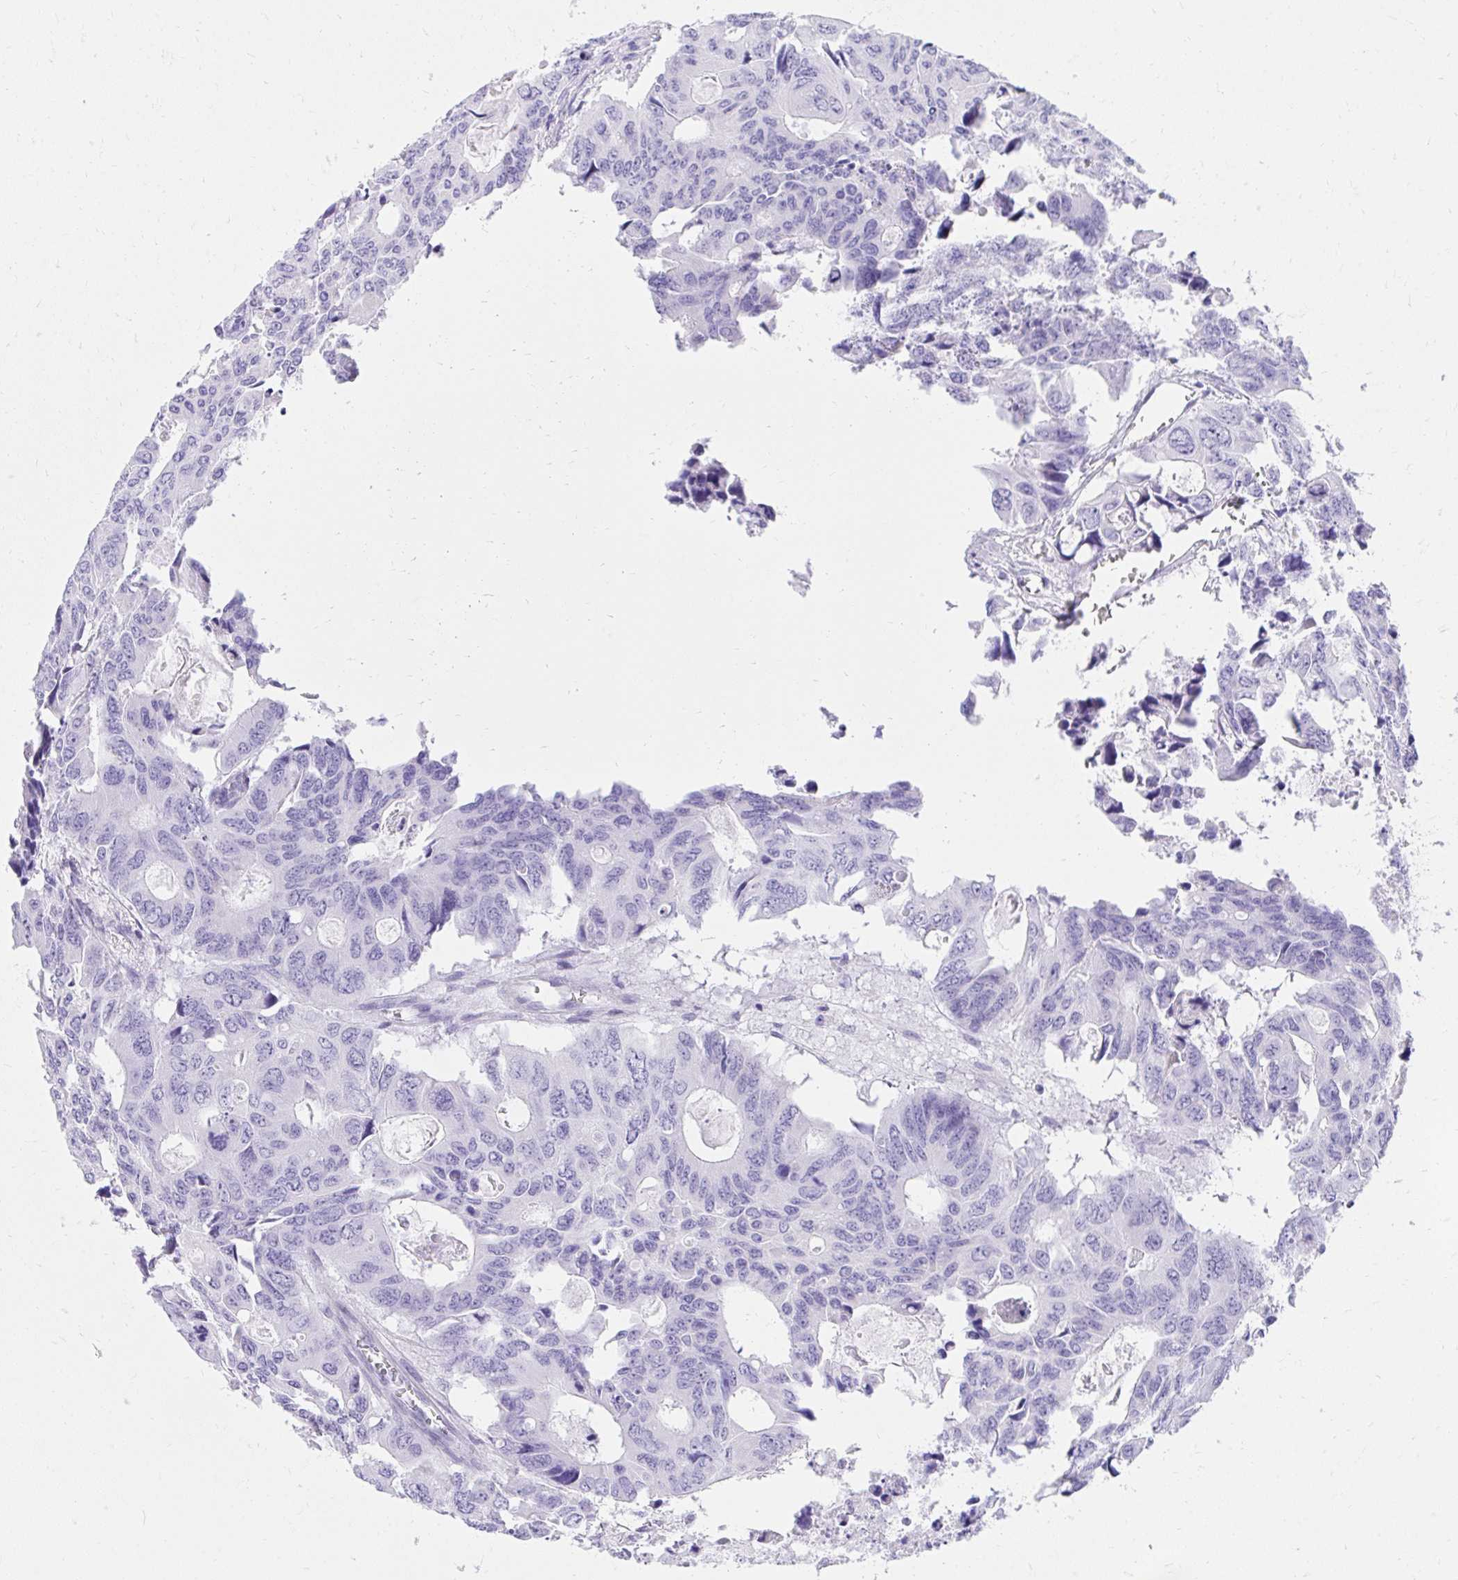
{"staining": {"intensity": "negative", "quantity": "none", "location": "none"}, "tissue": "colorectal cancer", "cell_type": "Tumor cells", "image_type": "cancer", "snomed": [{"axis": "morphology", "description": "Adenocarcinoma, NOS"}, {"axis": "topography", "description": "Rectum"}], "caption": "Colorectal cancer was stained to show a protein in brown. There is no significant positivity in tumor cells. The staining is performed using DAB (3,3'-diaminobenzidine) brown chromogen with nuclei counter-stained in using hematoxylin.", "gene": "KLK1", "patient": {"sex": "male", "age": 76}}